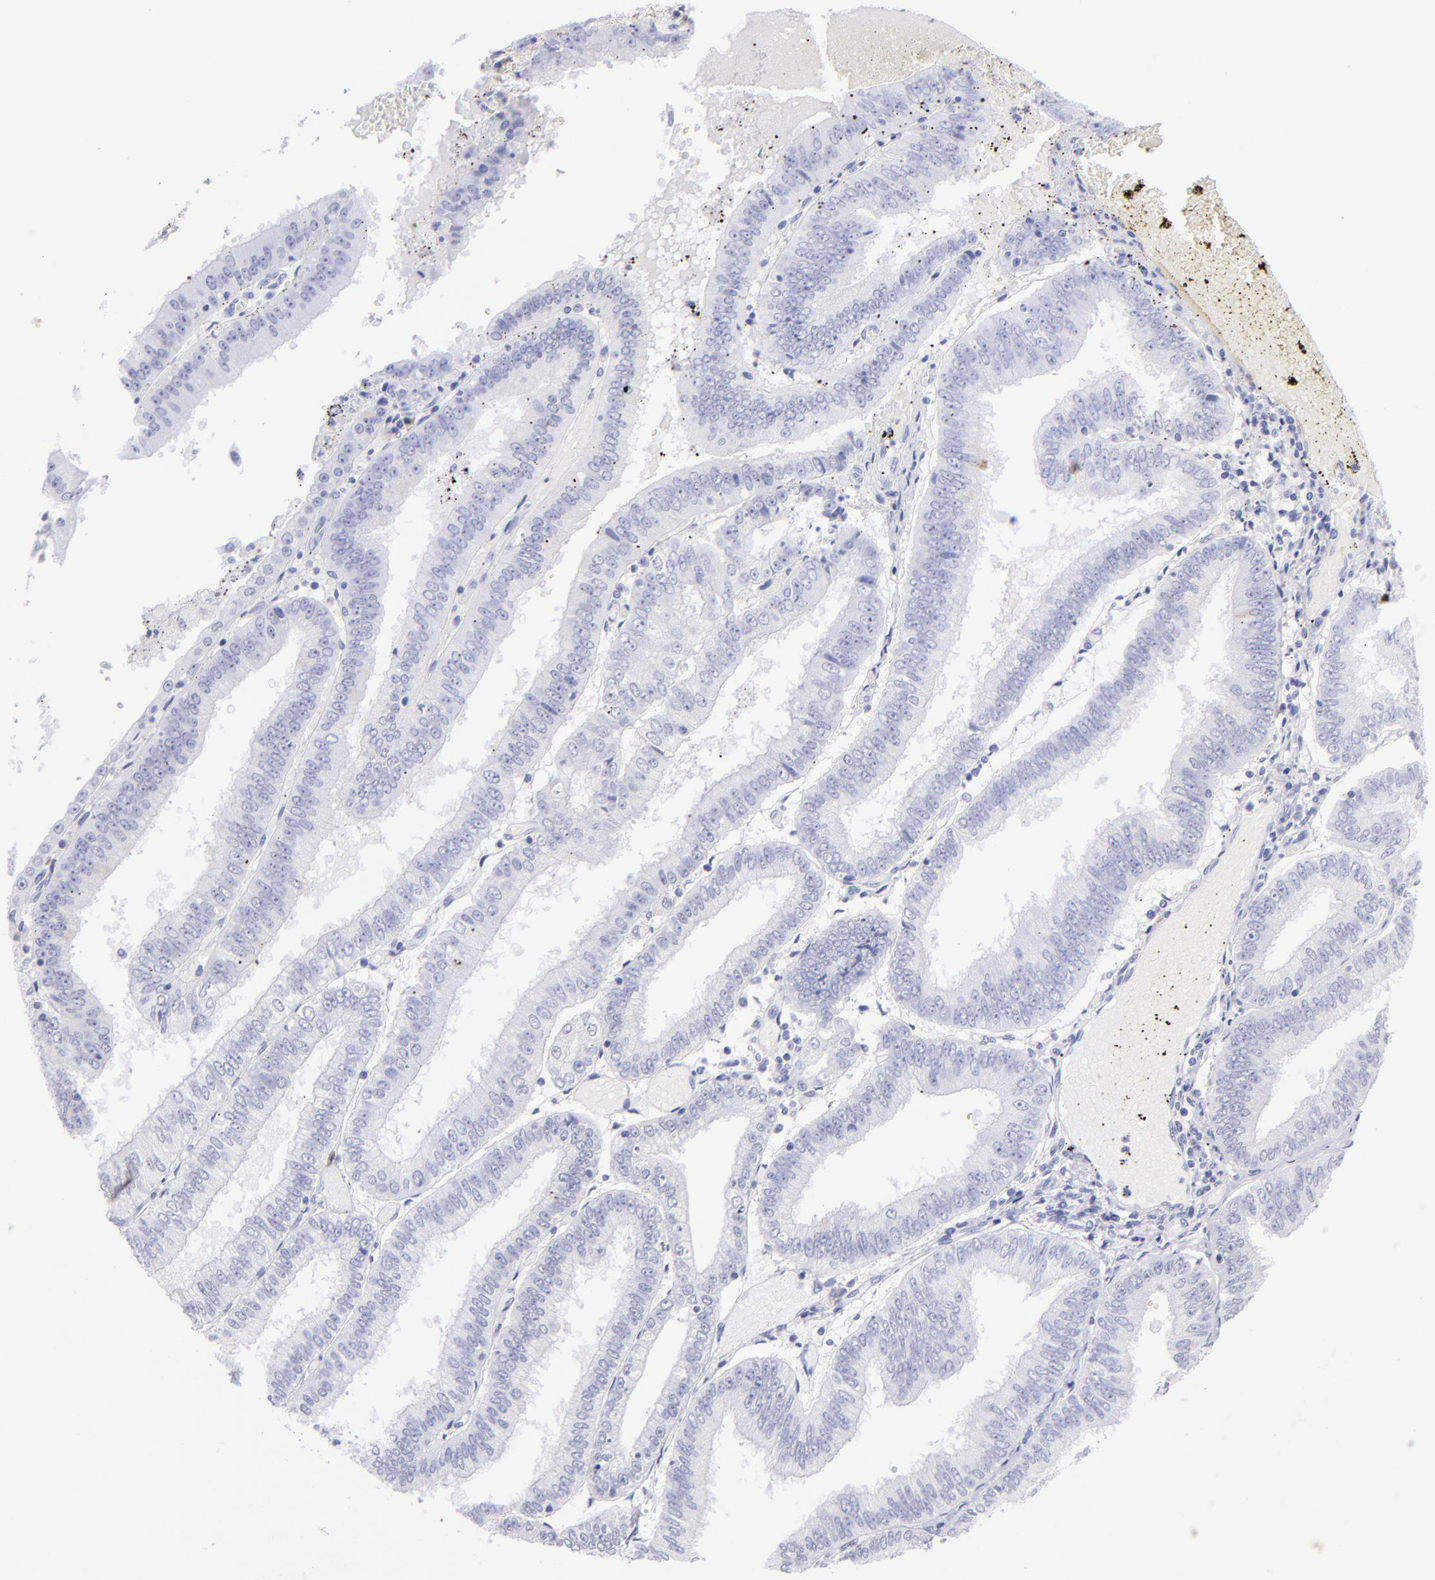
{"staining": {"intensity": "negative", "quantity": "none", "location": "none"}, "tissue": "endometrial cancer", "cell_type": "Tumor cells", "image_type": "cancer", "snomed": [{"axis": "morphology", "description": "Adenocarcinoma, NOS"}, {"axis": "topography", "description": "Endometrium"}], "caption": "High power microscopy micrograph of an immunohistochemistry micrograph of endometrial adenocarcinoma, revealing no significant expression in tumor cells.", "gene": "SLC1A2", "patient": {"sex": "female", "age": 66}}